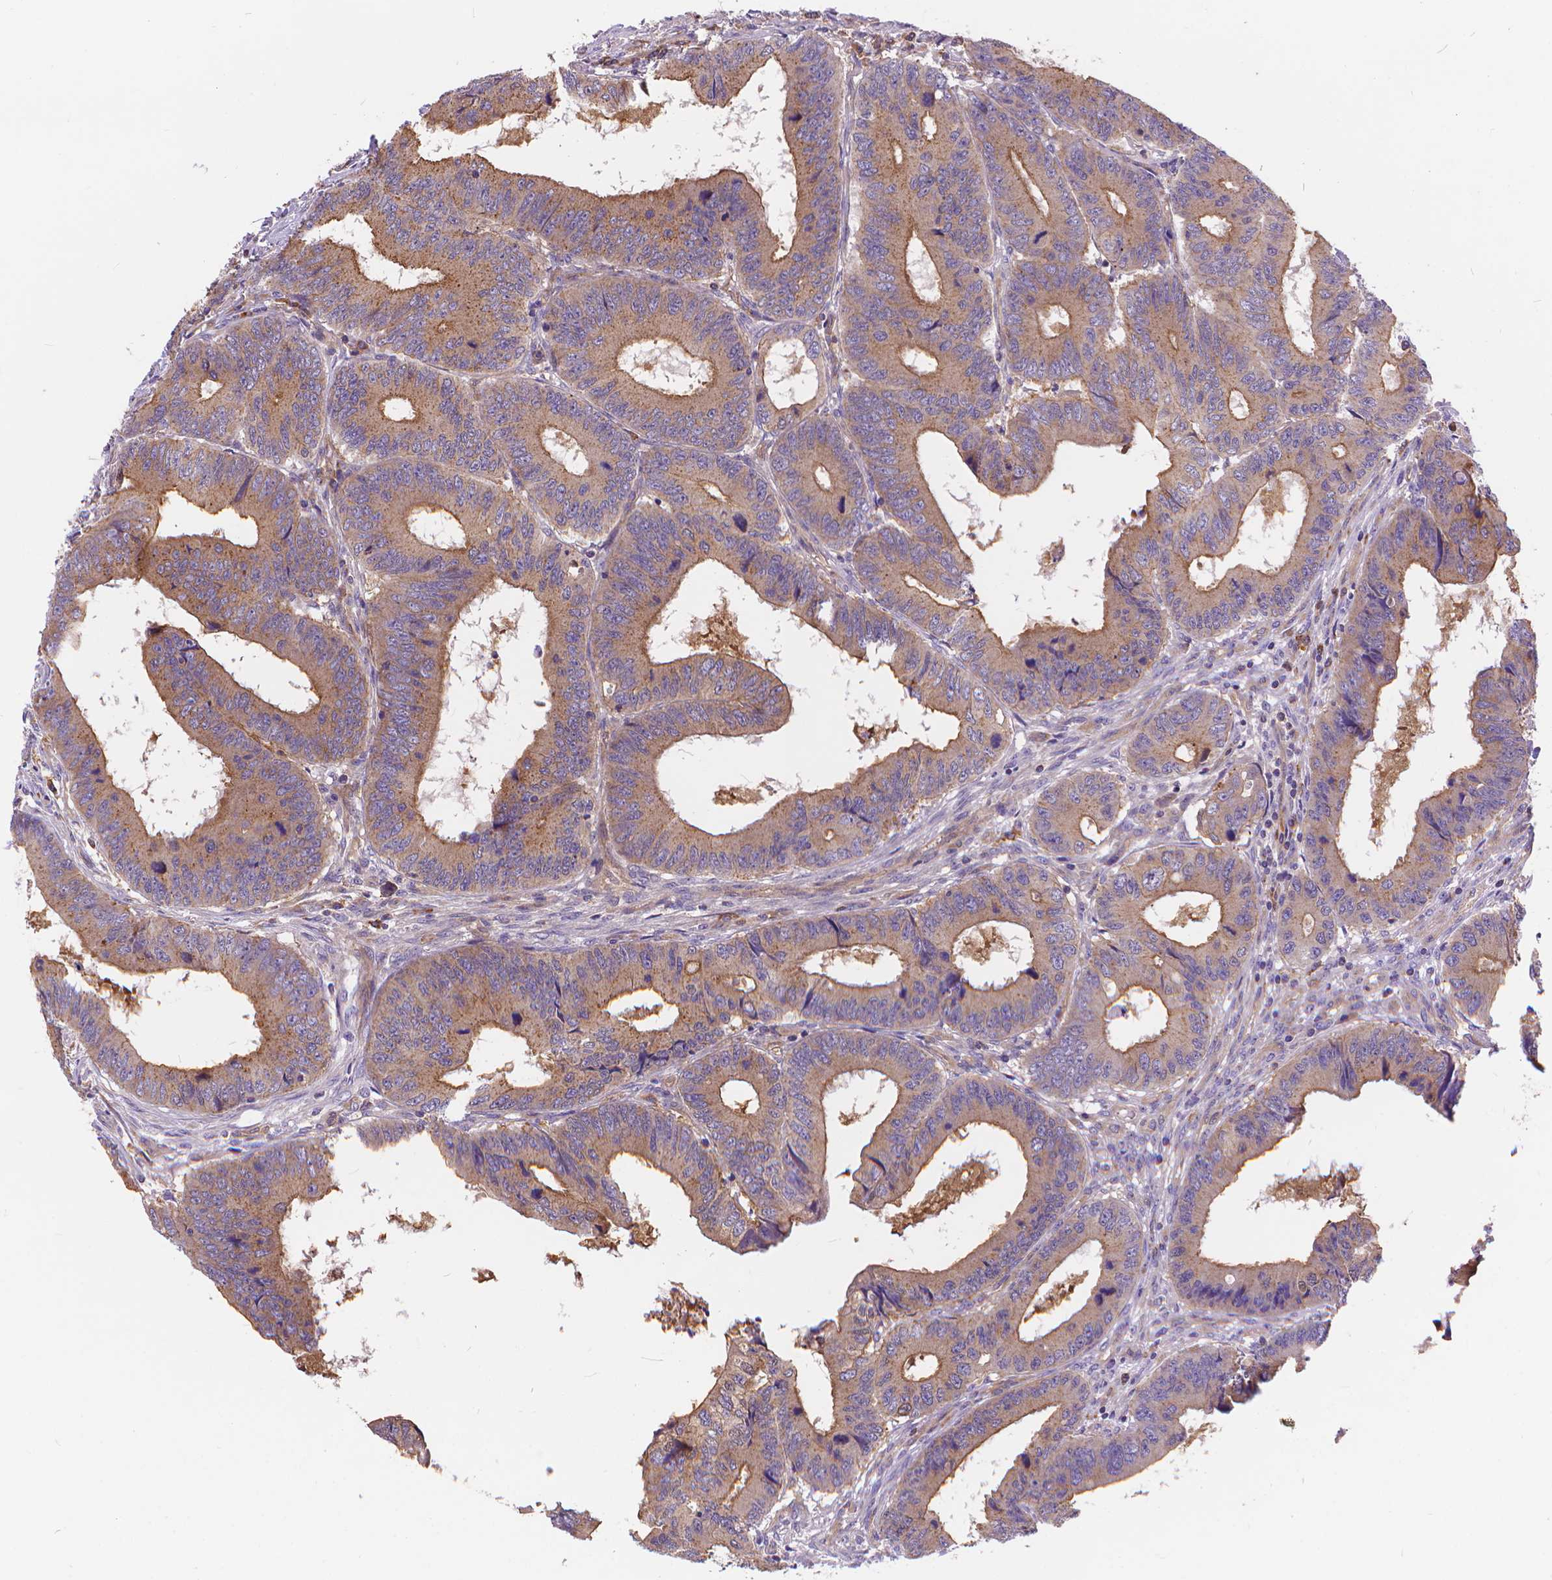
{"staining": {"intensity": "weak", "quantity": ">75%", "location": "cytoplasmic/membranous"}, "tissue": "colorectal cancer", "cell_type": "Tumor cells", "image_type": "cancer", "snomed": [{"axis": "morphology", "description": "Adenocarcinoma, NOS"}, {"axis": "topography", "description": "Colon"}], "caption": "Immunohistochemical staining of human colorectal cancer displays low levels of weak cytoplasmic/membranous positivity in about >75% of tumor cells.", "gene": "ARAP1", "patient": {"sex": "male", "age": 53}}